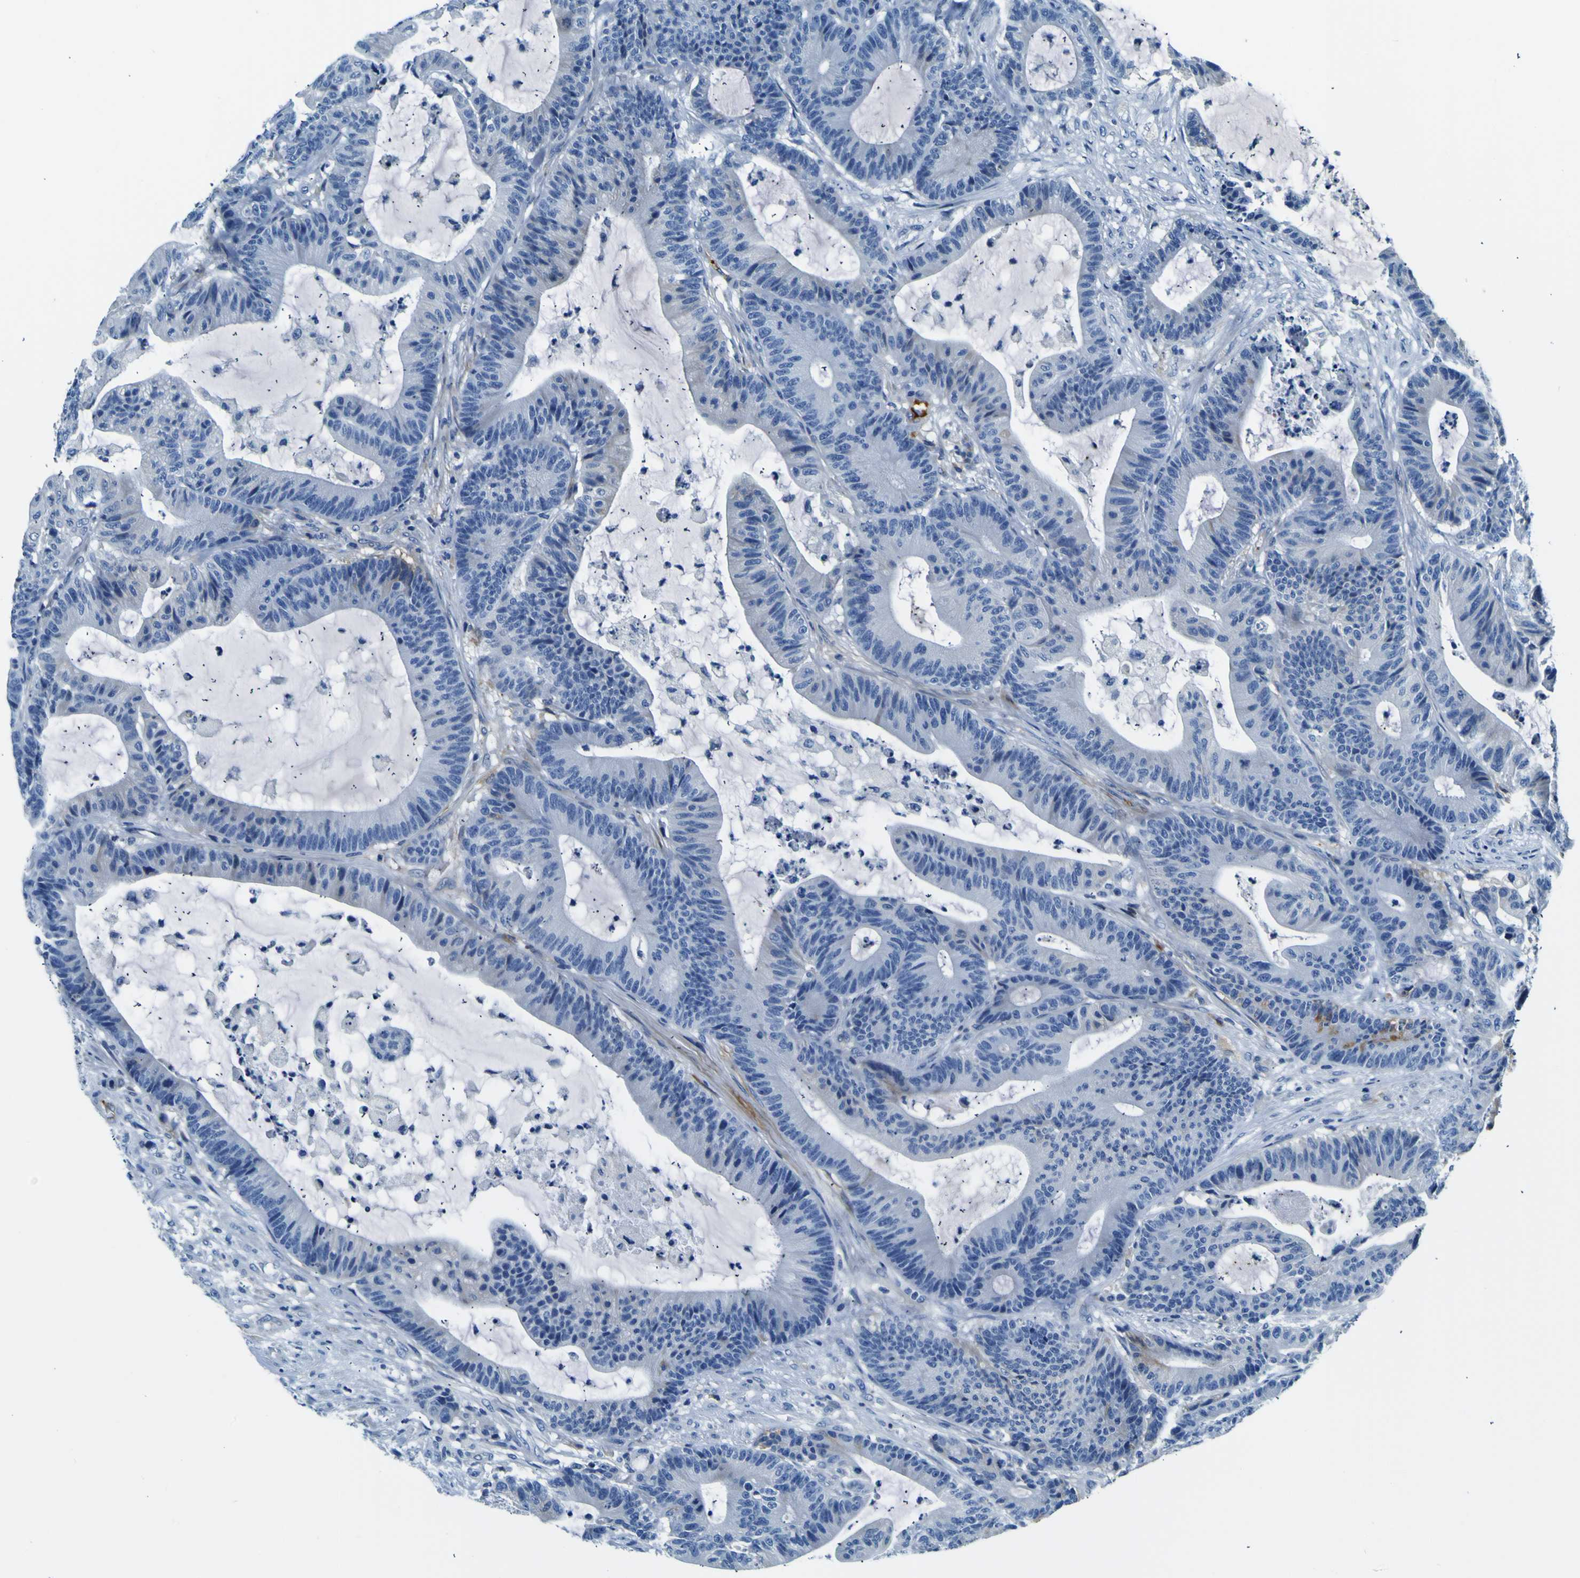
{"staining": {"intensity": "negative", "quantity": "none", "location": "none"}, "tissue": "colorectal cancer", "cell_type": "Tumor cells", "image_type": "cancer", "snomed": [{"axis": "morphology", "description": "Adenocarcinoma, NOS"}, {"axis": "topography", "description": "Colon"}], "caption": "The immunohistochemistry (IHC) photomicrograph has no significant expression in tumor cells of colorectal adenocarcinoma tissue.", "gene": "ADGRA2", "patient": {"sex": "female", "age": 84}}